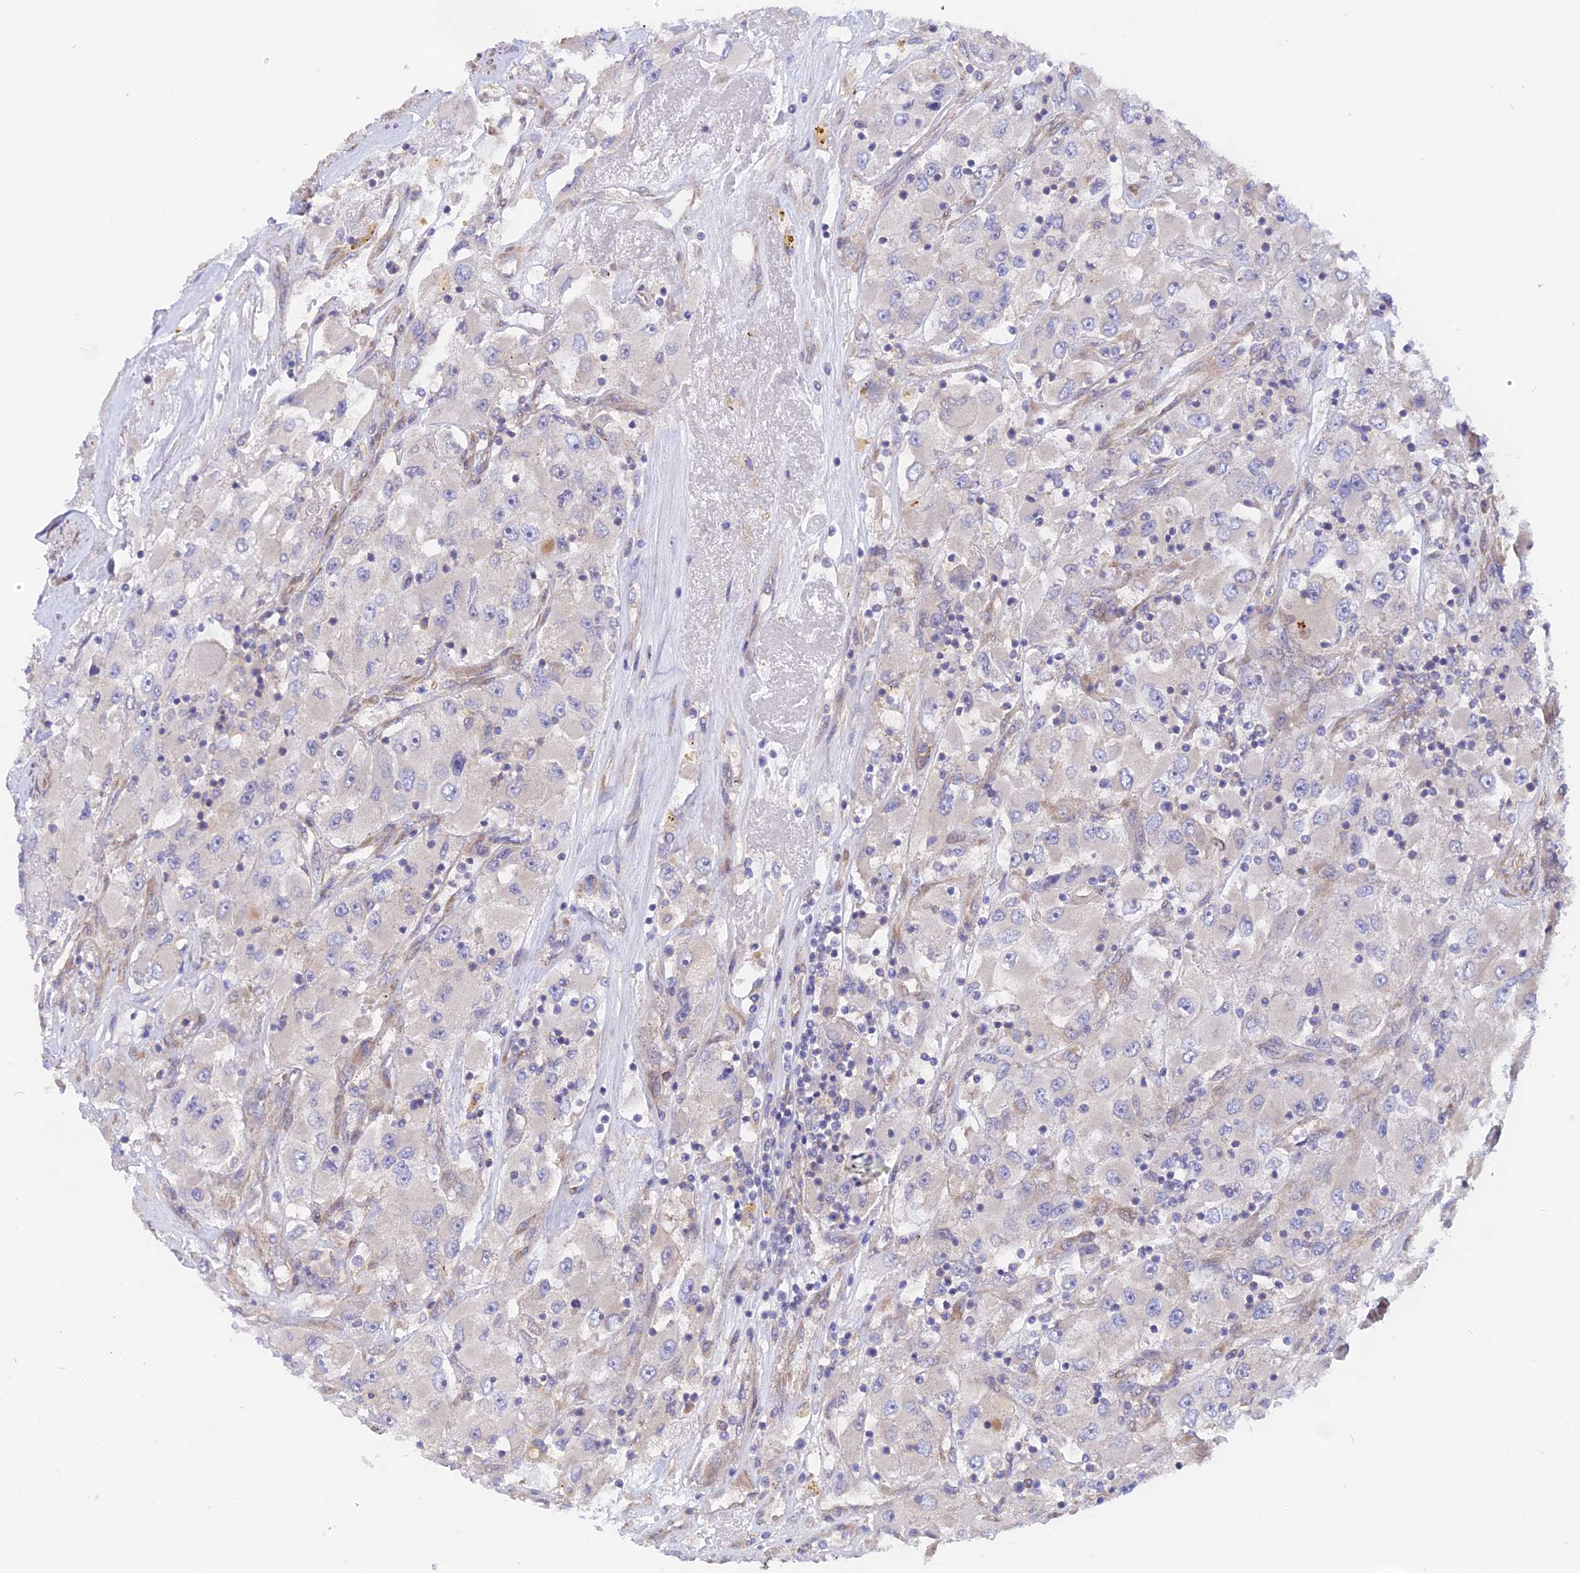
{"staining": {"intensity": "negative", "quantity": "none", "location": "none"}, "tissue": "renal cancer", "cell_type": "Tumor cells", "image_type": "cancer", "snomed": [{"axis": "morphology", "description": "Adenocarcinoma, NOS"}, {"axis": "topography", "description": "Kidney"}], "caption": "Renal cancer (adenocarcinoma) stained for a protein using immunohistochemistry shows no expression tumor cells.", "gene": "HYCC1", "patient": {"sex": "female", "age": 52}}